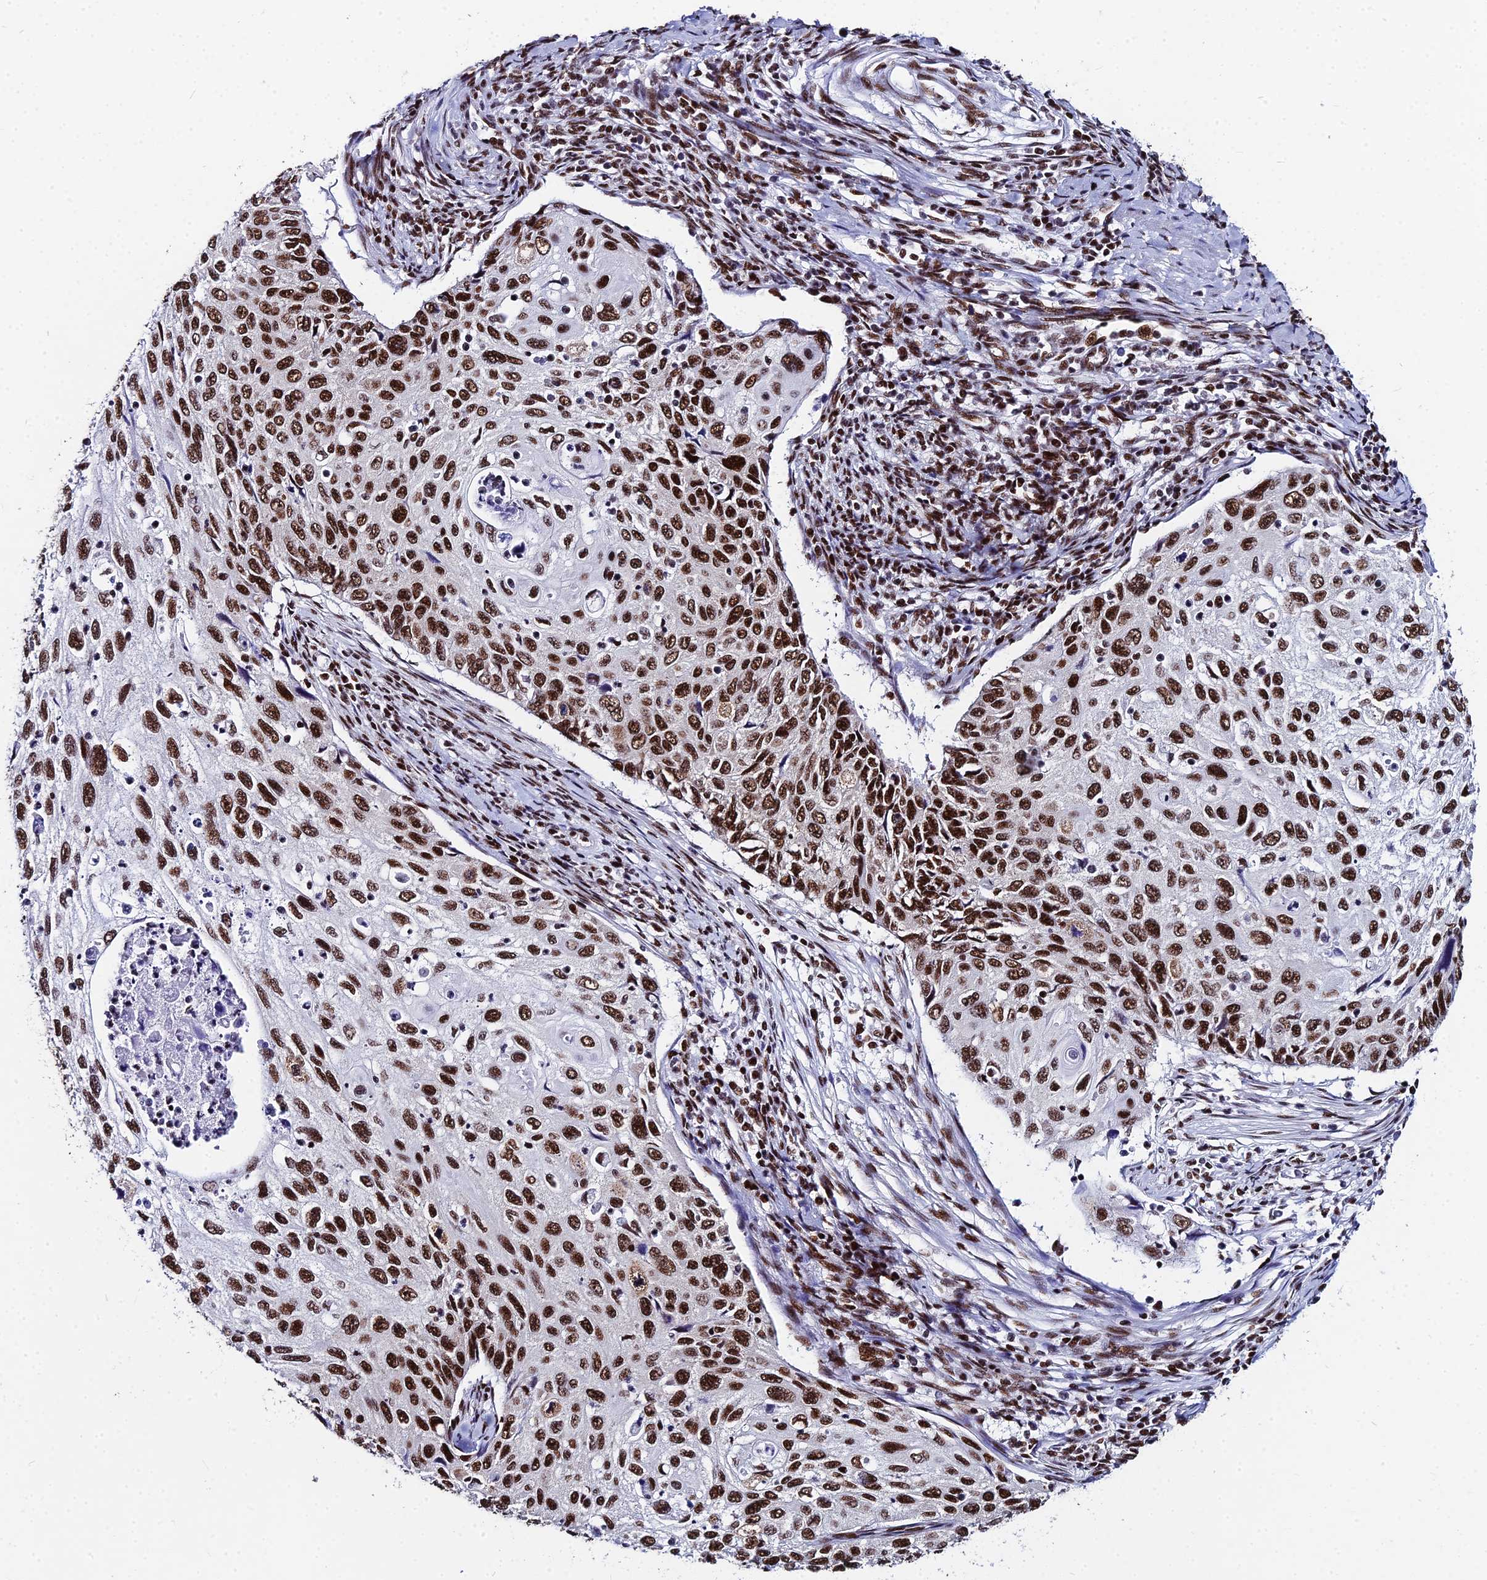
{"staining": {"intensity": "strong", "quantity": ">75%", "location": "nuclear"}, "tissue": "cervical cancer", "cell_type": "Tumor cells", "image_type": "cancer", "snomed": [{"axis": "morphology", "description": "Squamous cell carcinoma, NOS"}, {"axis": "topography", "description": "Cervix"}], "caption": "This image displays immunohistochemistry staining of cervical cancer (squamous cell carcinoma), with high strong nuclear staining in approximately >75% of tumor cells.", "gene": "HNRNPH1", "patient": {"sex": "female", "age": 70}}